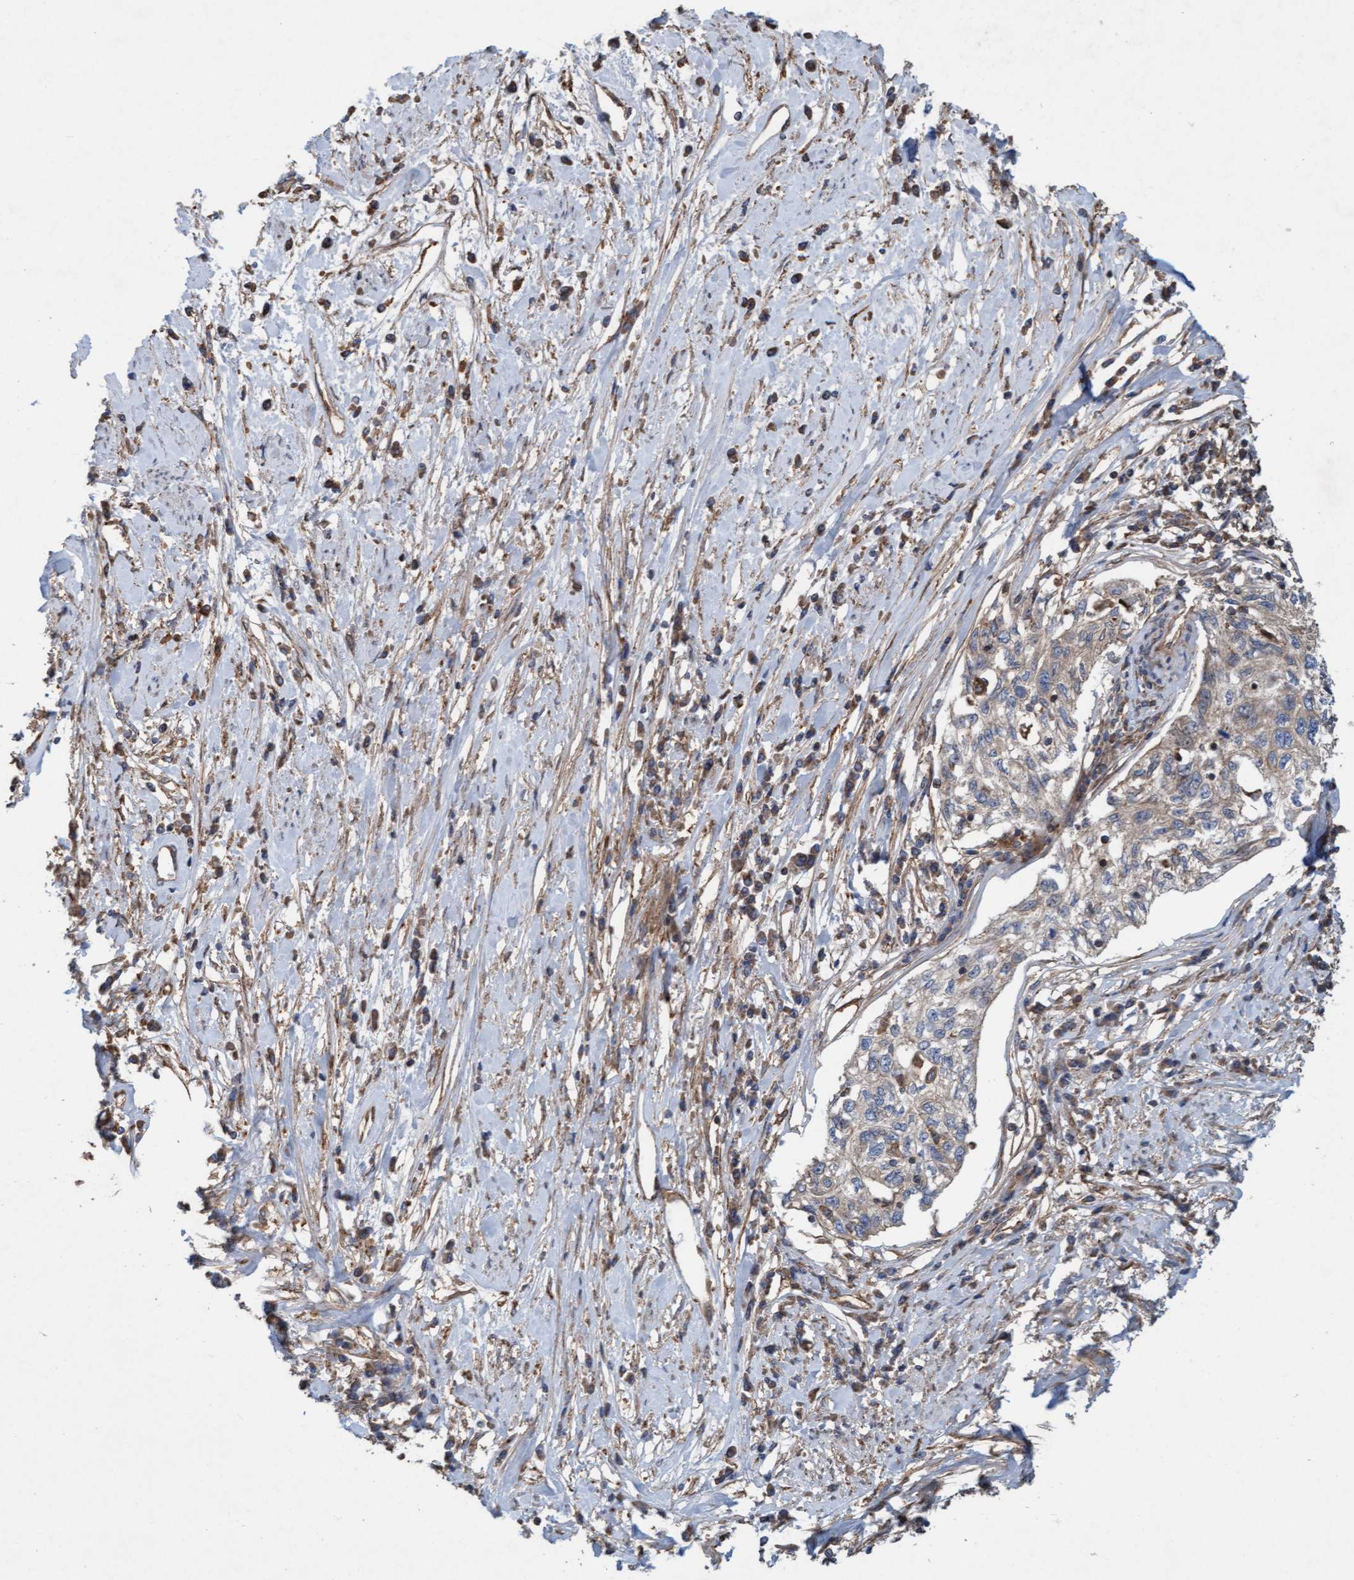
{"staining": {"intensity": "negative", "quantity": "none", "location": "none"}, "tissue": "cervical cancer", "cell_type": "Tumor cells", "image_type": "cancer", "snomed": [{"axis": "morphology", "description": "Squamous cell carcinoma, NOS"}, {"axis": "topography", "description": "Cervix"}], "caption": "This is an immunohistochemistry (IHC) micrograph of squamous cell carcinoma (cervical). There is no staining in tumor cells.", "gene": "ERAL1", "patient": {"sex": "female", "age": 57}}